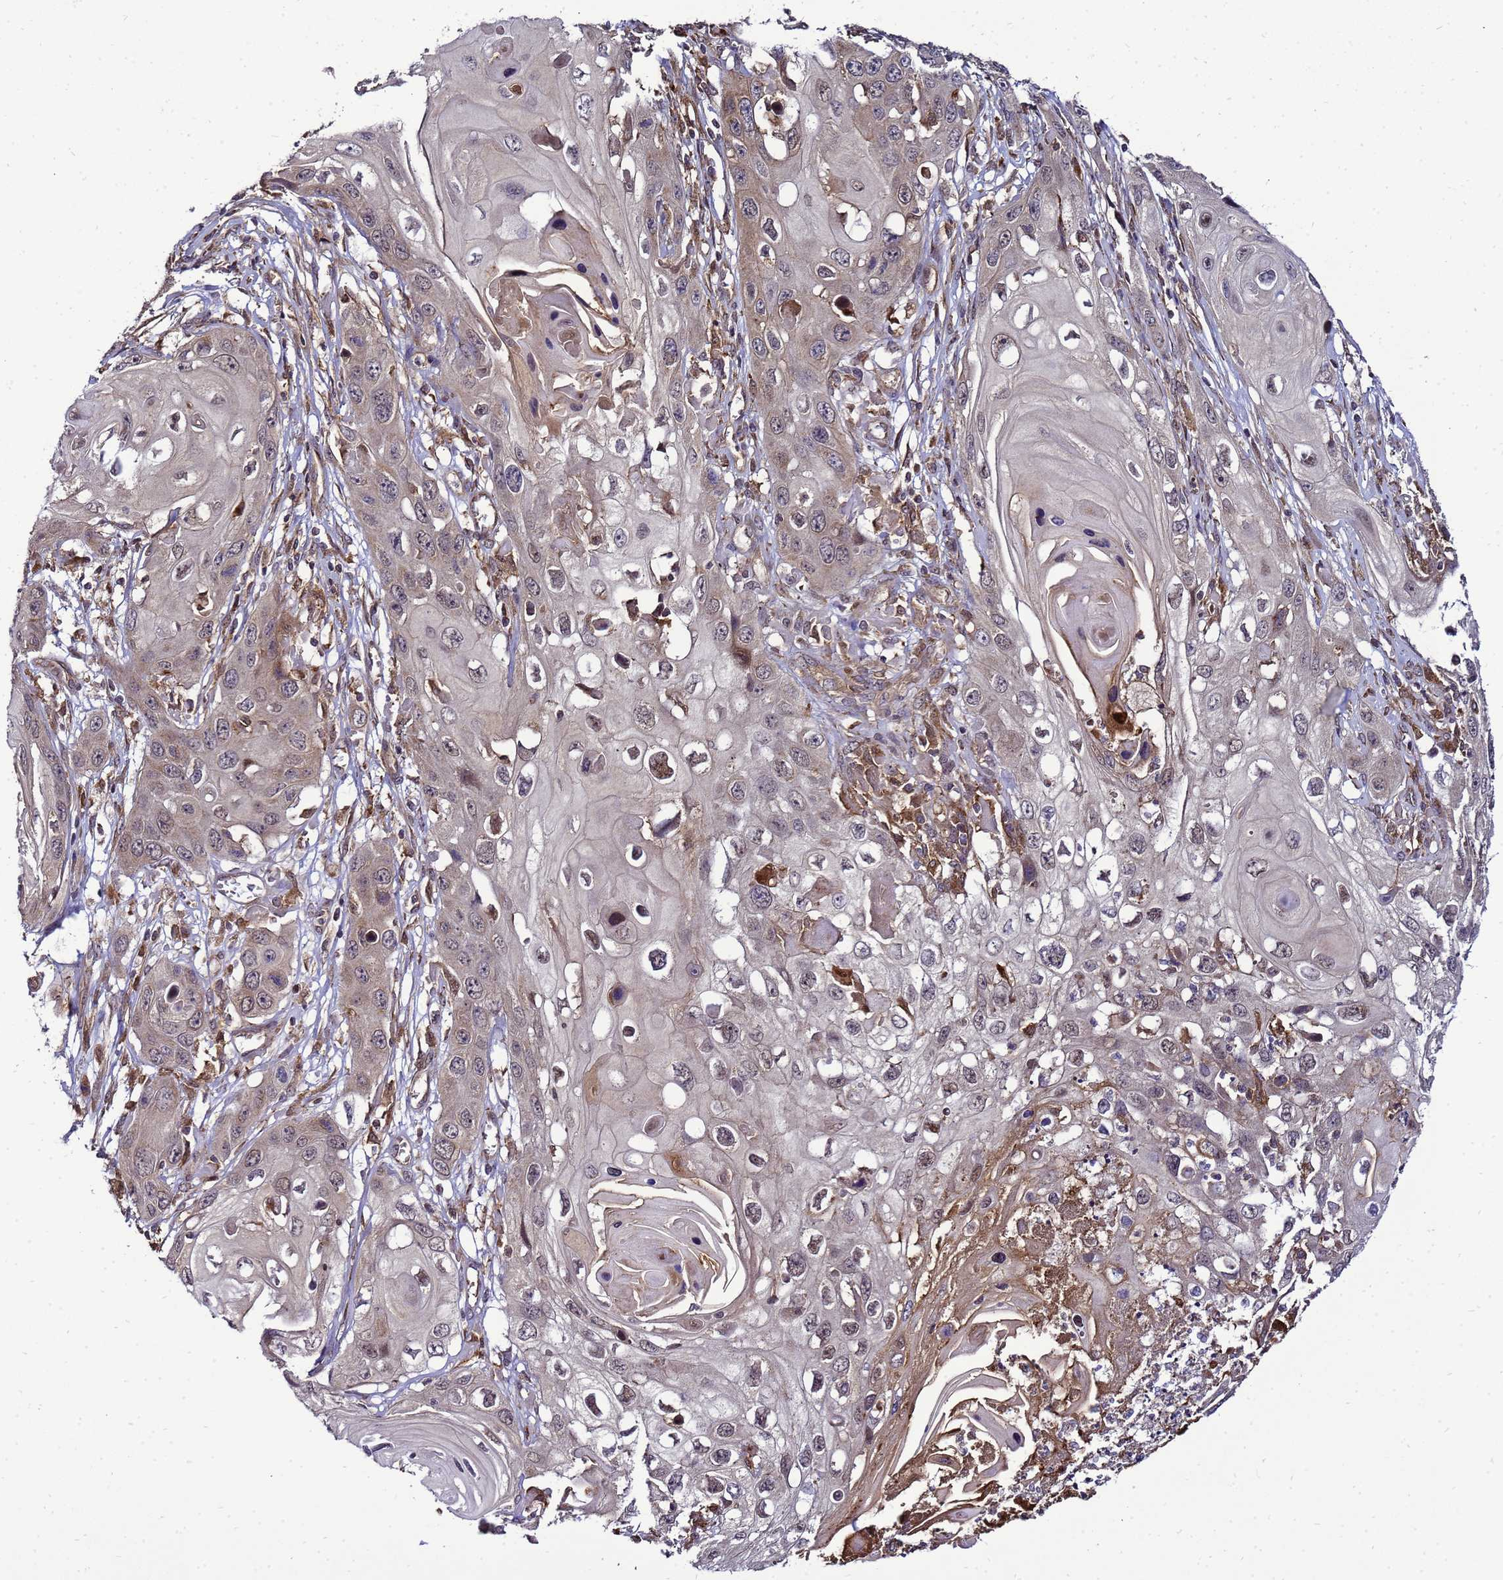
{"staining": {"intensity": "moderate", "quantity": "25%-75%", "location": "cytoplasmic/membranous"}, "tissue": "skin cancer", "cell_type": "Tumor cells", "image_type": "cancer", "snomed": [{"axis": "morphology", "description": "Squamous cell carcinoma, NOS"}, {"axis": "topography", "description": "Skin"}], "caption": "IHC (DAB (3,3'-diaminobenzidine)) staining of skin cancer (squamous cell carcinoma) reveals moderate cytoplasmic/membranous protein positivity in about 25%-75% of tumor cells. (DAB (3,3'-diaminobenzidine) IHC, brown staining for protein, blue staining for nuclei).", "gene": "TRABD", "patient": {"sex": "male", "age": 55}}